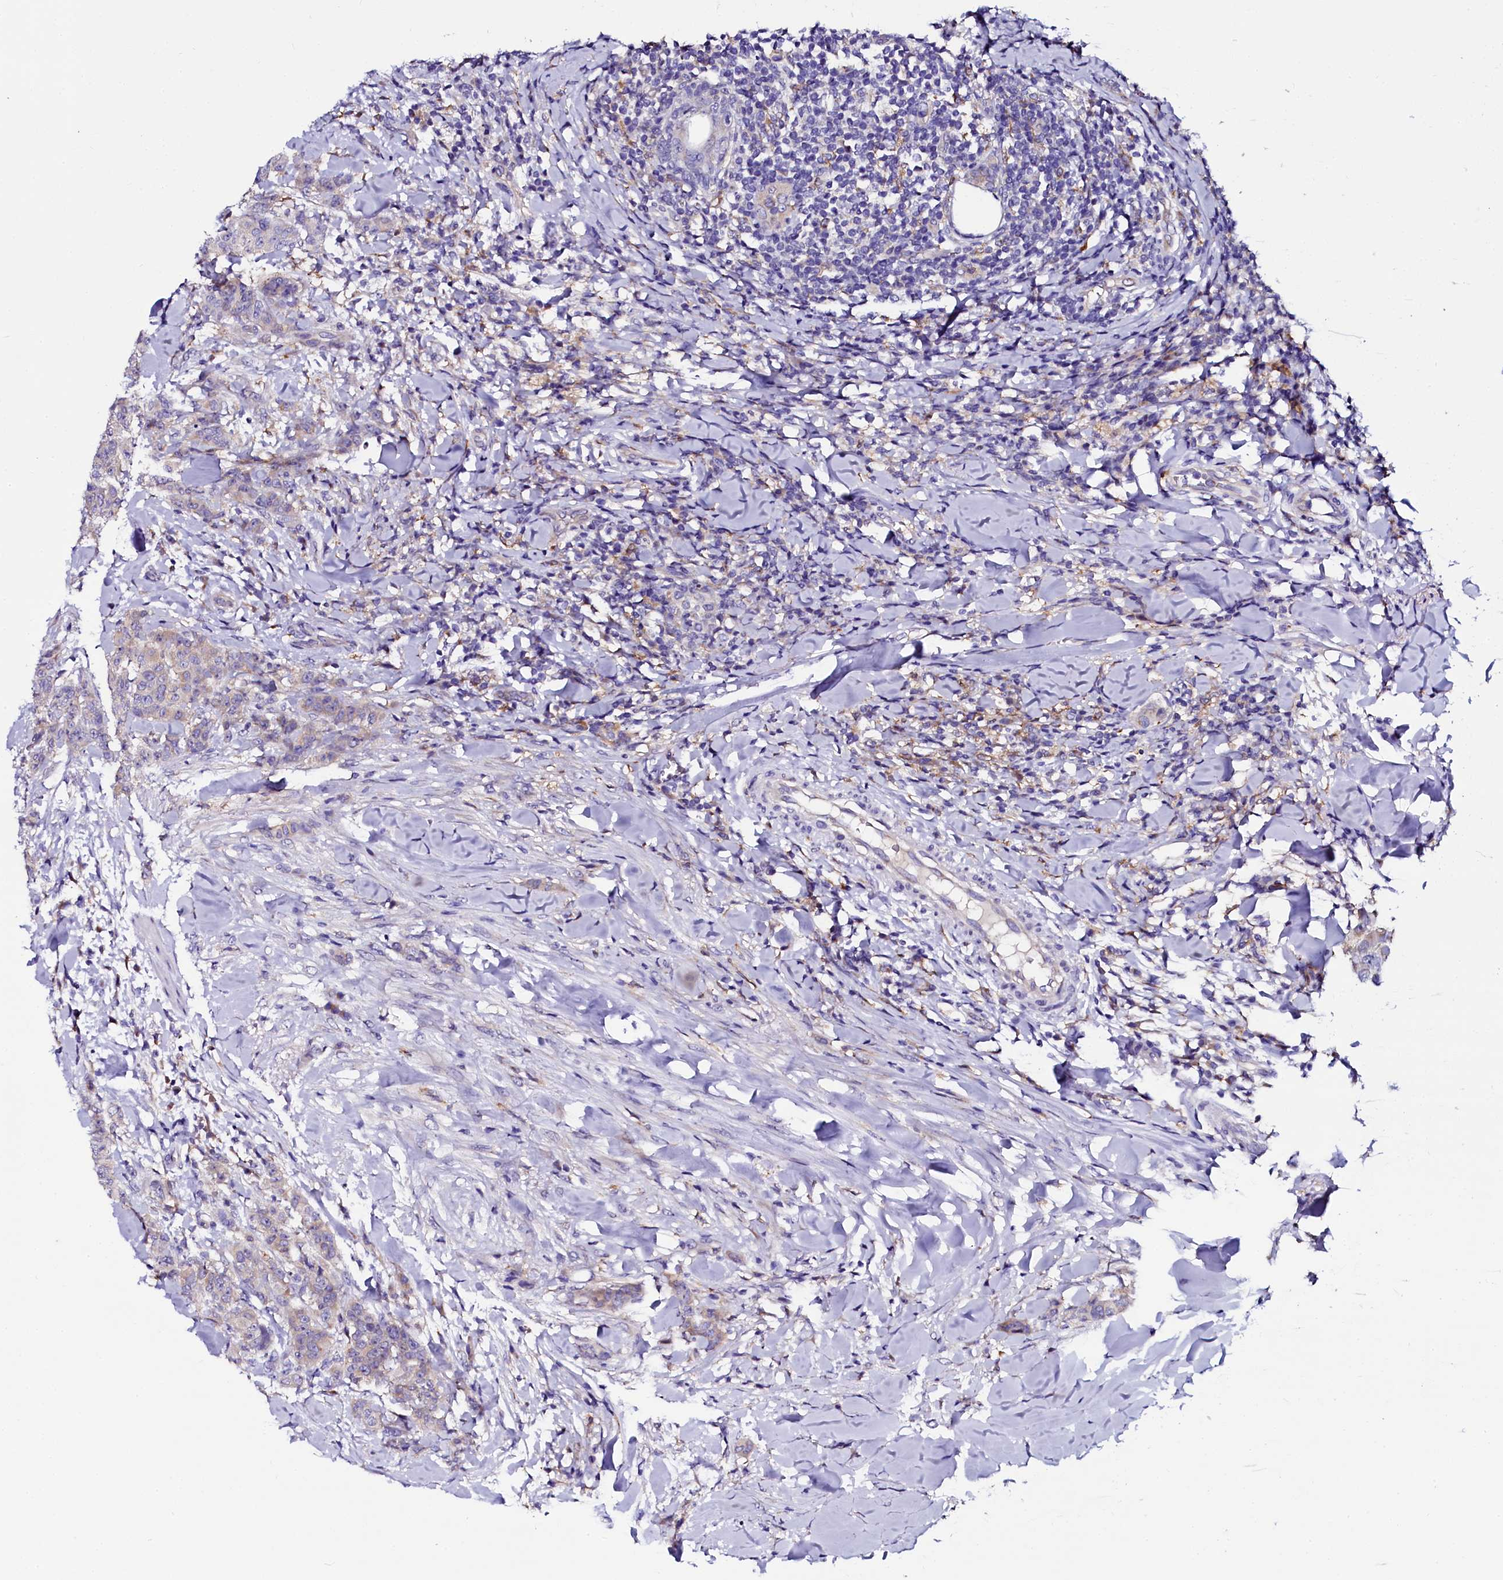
{"staining": {"intensity": "weak", "quantity": "<25%", "location": "cytoplasmic/membranous"}, "tissue": "breast cancer", "cell_type": "Tumor cells", "image_type": "cancer", "snomed": [{"axis": "morphology", "description": "Duct carcinoma"}, {"axis": "topography", "description": "Breast"}], "caption": "Tumor cells show no significant expression in breast intraductal carcinoma.", "gene": "OTOL1", "patient": {"sex": "female", "age": 40}}